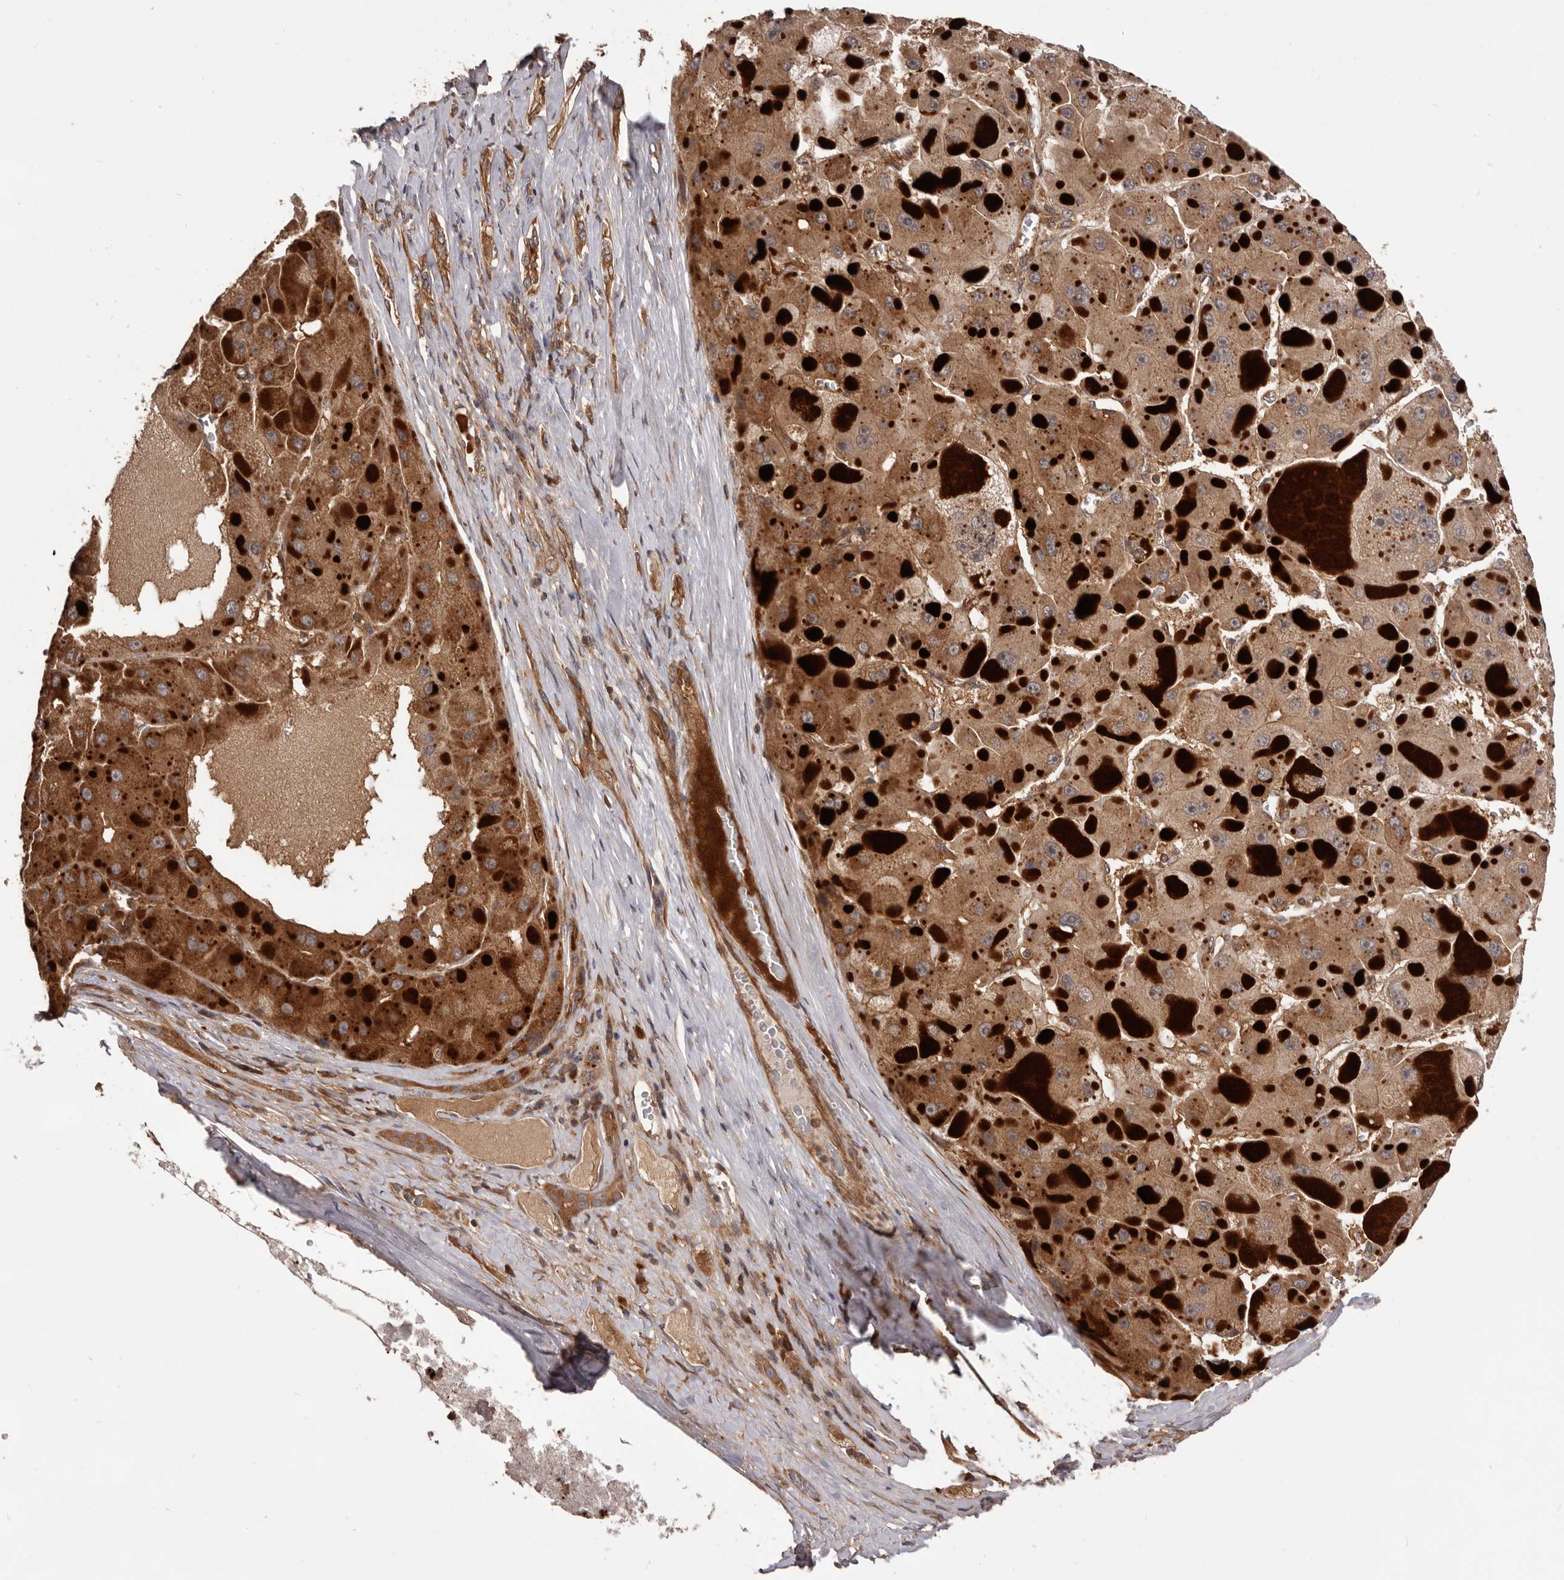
{"staining": {"intensity": "moderate", "quantity": ">75%", "location": "cytoplasmic/membranous"}, "tissue": "liver cancer", "cell_type": "Tumor cells", "image_type": "cancer", "snomed": [{"axis": "morphology", "description": "Carcinoma, Hepatocellular, NOS"}, {"axis": "topography", "description": "Liver"}], "caption": "Protein expression analysis of human liver cancer reveals moderate cytoplasmic/membranous staining in approximately >75% of tumor cells. (Brightfield microscopy of DAB IHC at high magnification).", "gene": "HBS1L", "patient": {"sex": "female", "age": 73}}